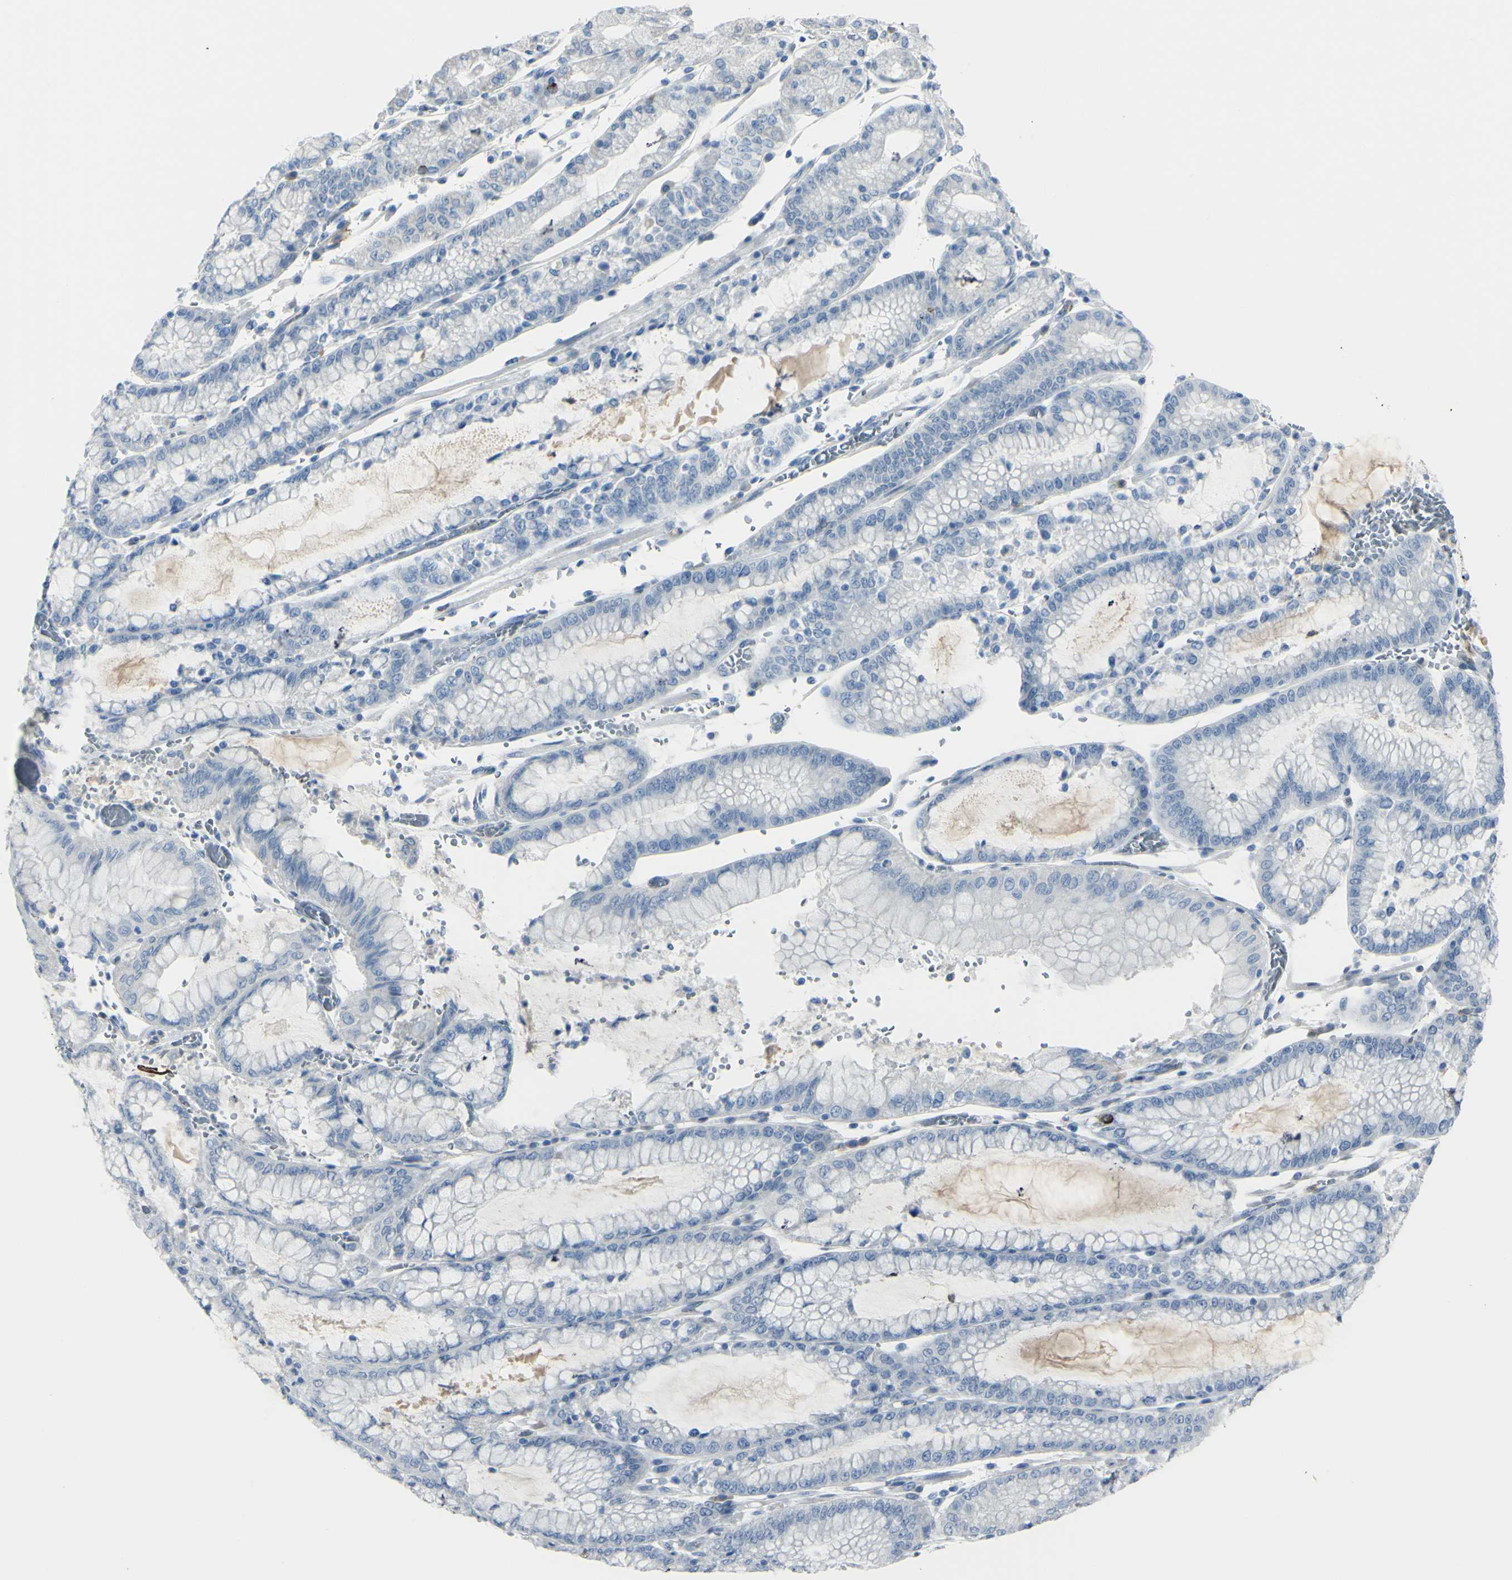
{"staining": {"intensity": "negative", "quantity": "none", "location": "none"}, "tissue": "stomach cancer", "cell_type": "Tumor cells", "image_type": "cancer", "snomed": [{"axis": "morphology", "description": "Normal tissue, NOS"}, {"axis": "morphology", "description": "Adenocarcinoma, NOS"}, {"axis": "topography", "description": "Stomach, upper"}, {"axis": "topography", "description": "Stomach"}], "caption": "This is an IHC photomicrograph of adenocarcinoma (stomach). There is no staining in tumor cells.", "gene": "ZNF557", "patient": {"sex": "male", "age": 76}}